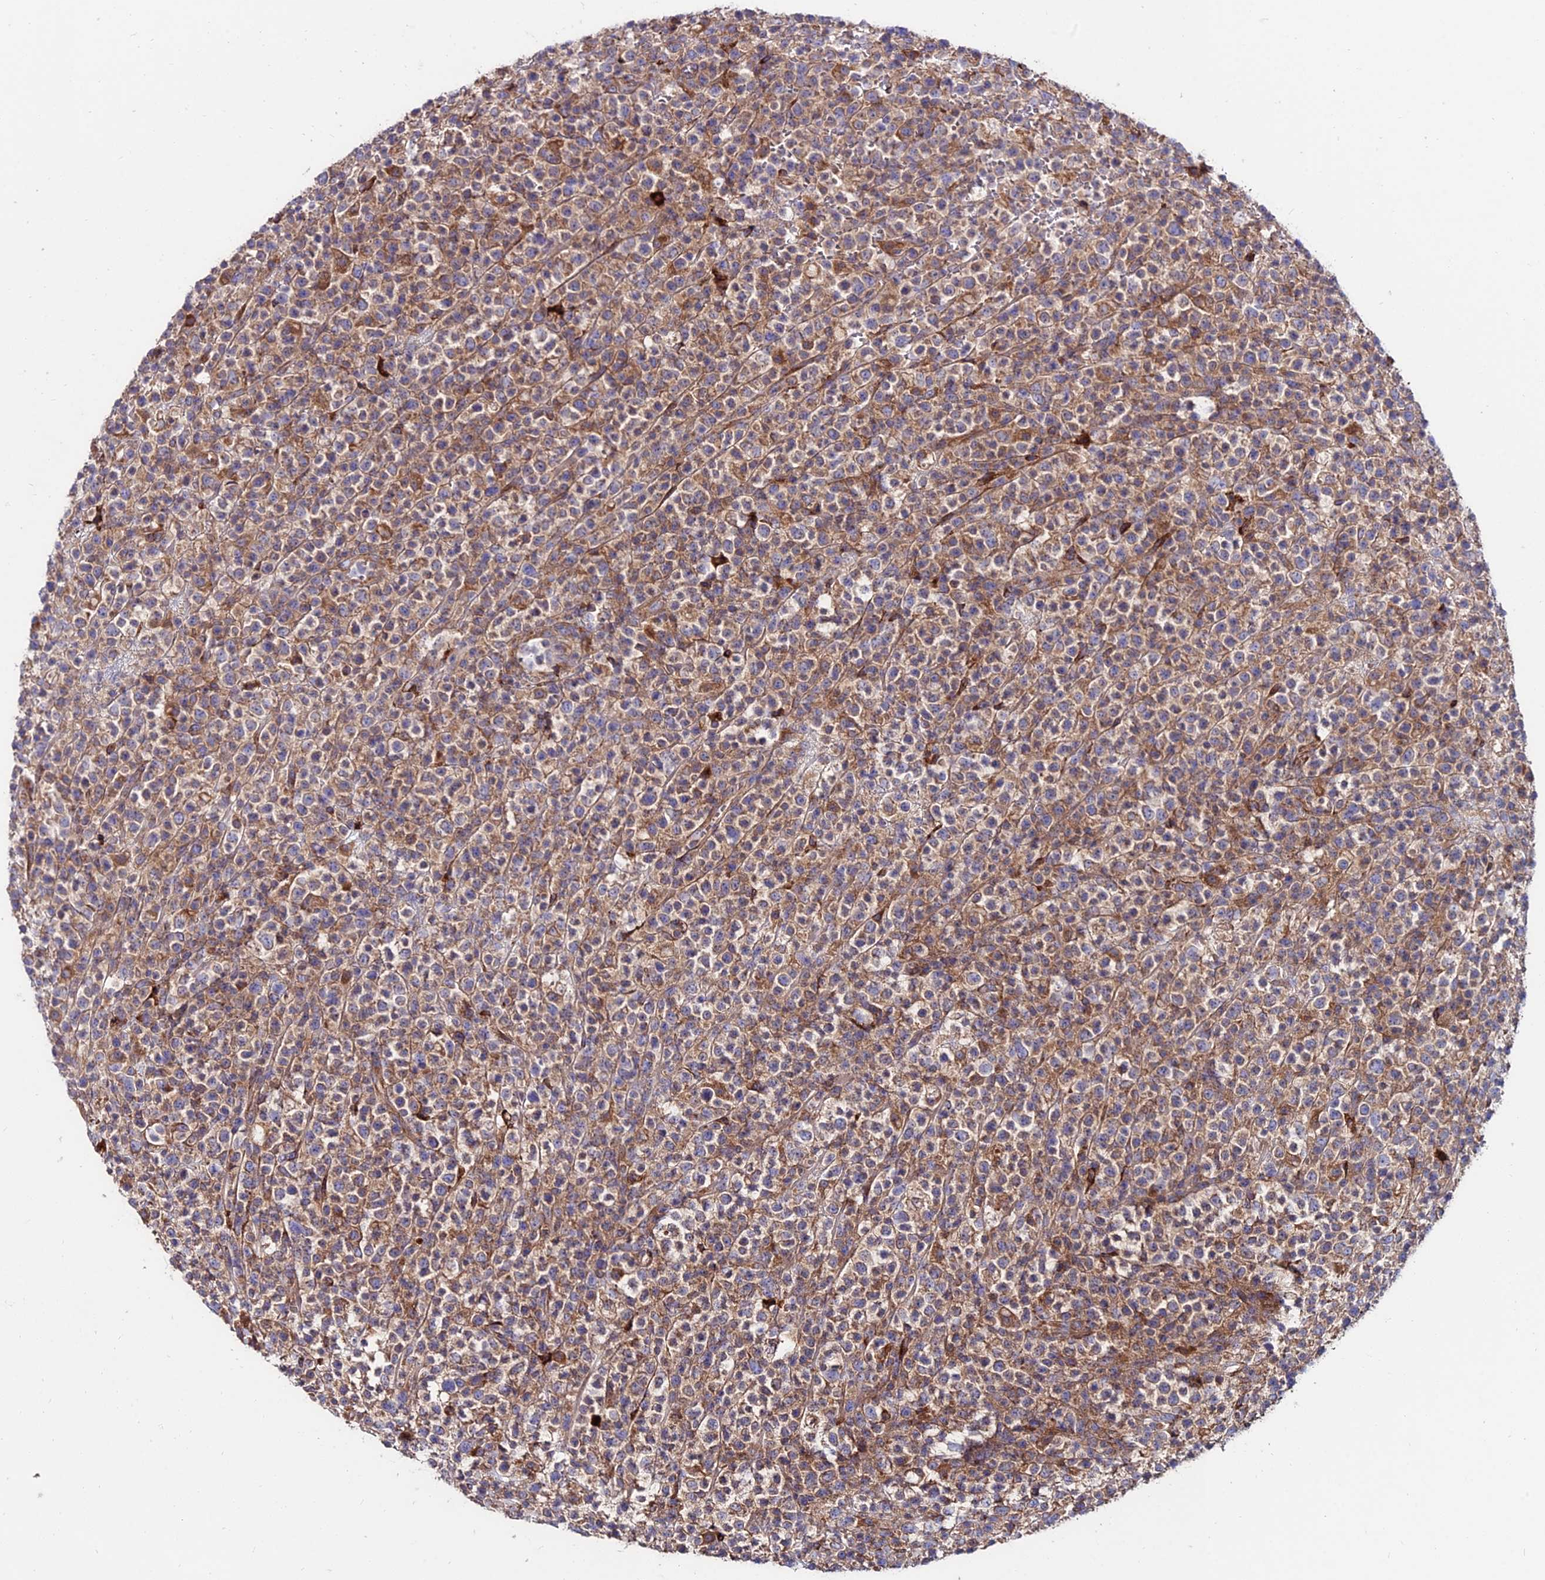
{"staining": {"intensity": "moderate", "quantity": "25%-75%", "location": "cytoplasmic/membranous"}, "tissue": "lymphoma", "cell_type": "Tumor cells", "image_type": "cancer", "snomed": [{"axis": "morphology", "description": "Malignant lymphoma, non-Hodgkin's type, High grade"}, {"axis": "topography", "description": "Colon"}], "caption": "Lymphoma stained with DAB (3,3'-diaminobenzidine) immunohistochemistry (IHC) reveals medium levels of moderate cytoplasmic/membranous staining in approximately 25%-75% of tumor cells.", "gene": "EIF3K", "patient": {"sex": "female", "age": 53}}